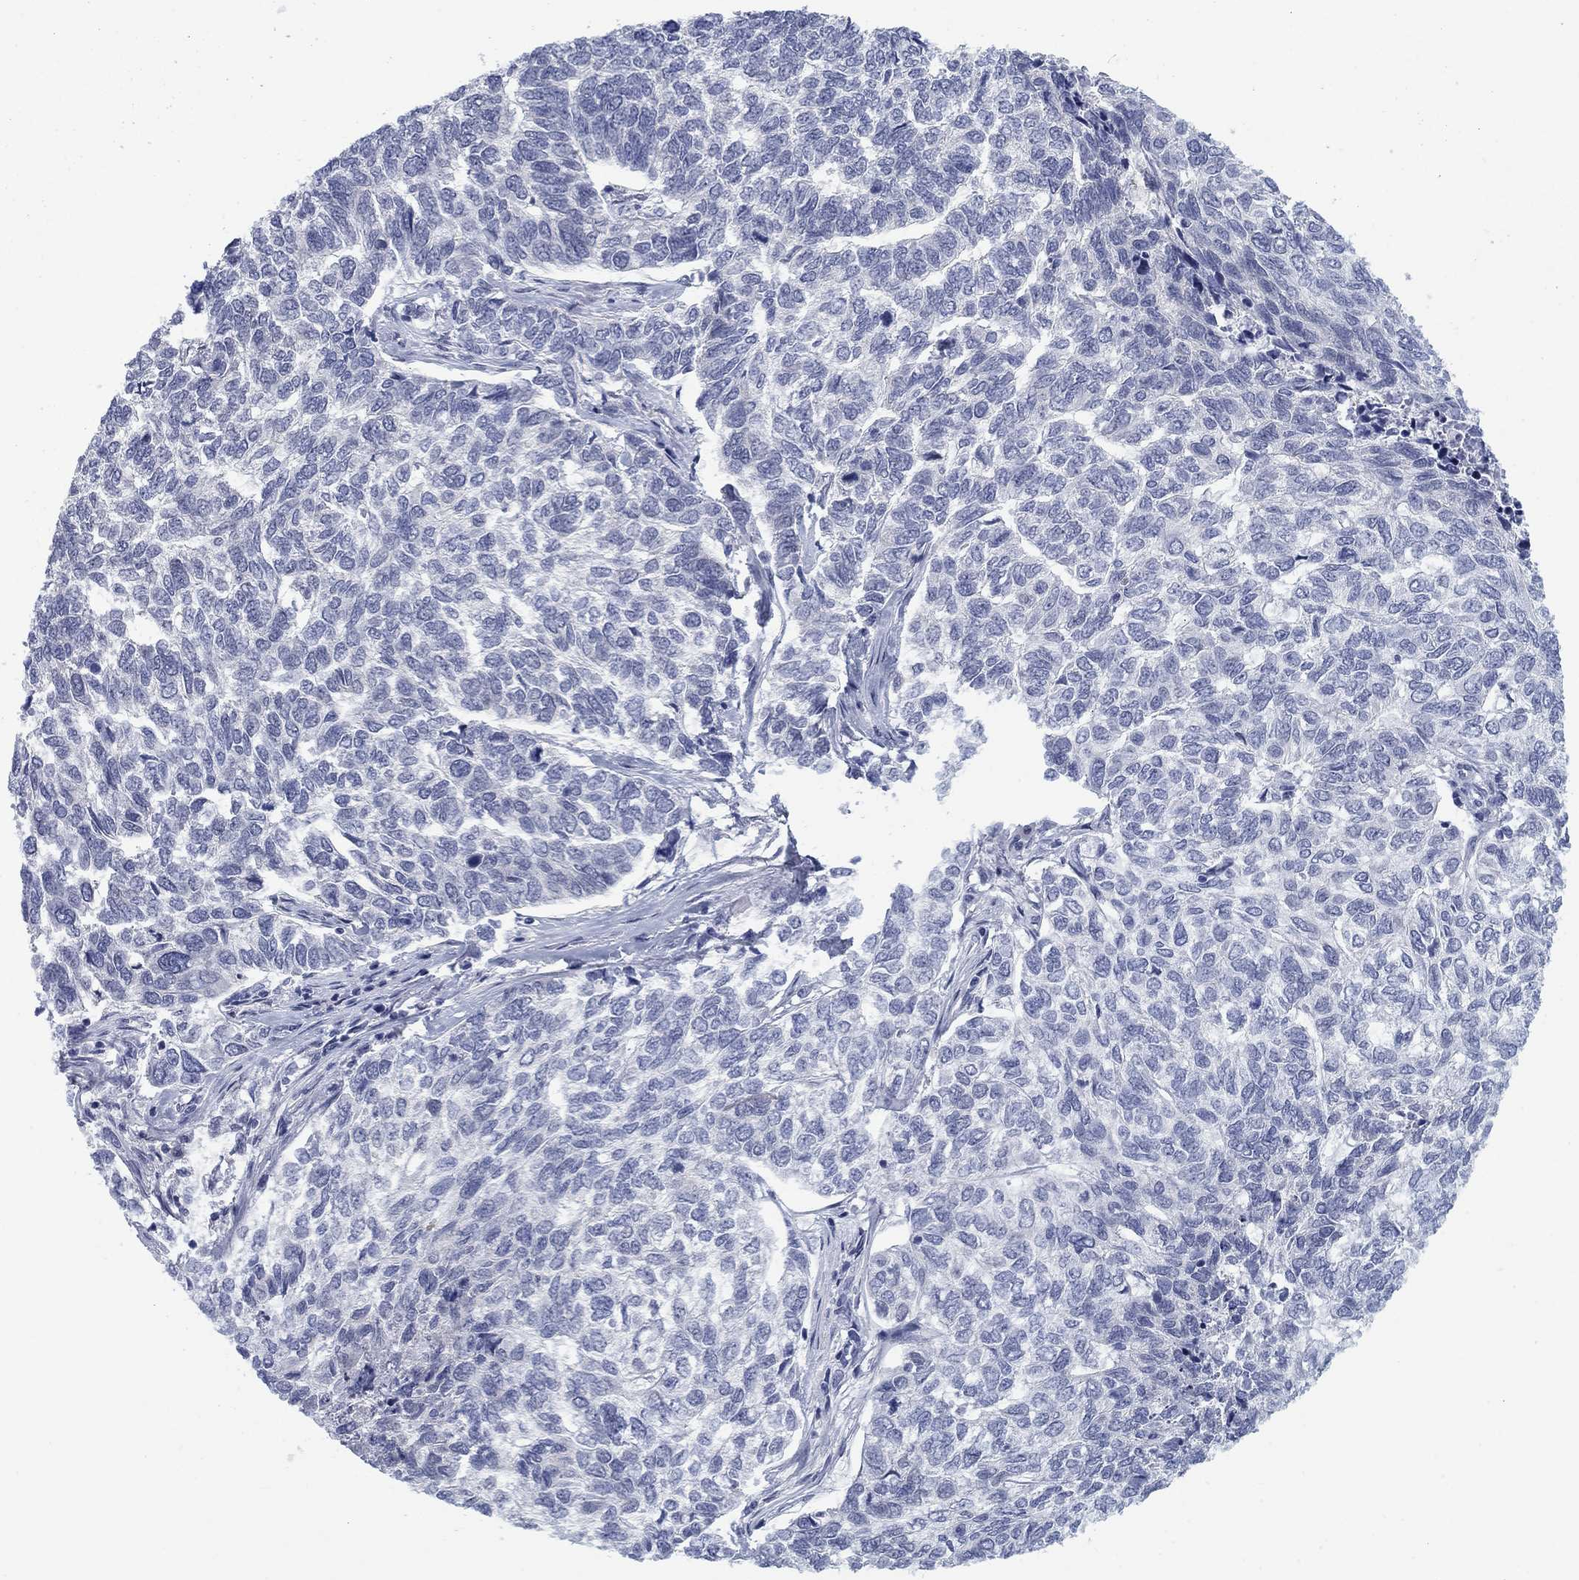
{"staining": {"intensity": "negative", "quantity": "none", "location": "none"}, "tissue": "skin cancer", "cell_type": "Tumor cells", "image_type": "cancer", "snomed": [{"axis": "morphology", "description": "Basal cell carcinoma"}, {"axis": "topography", "description": "Skin"}], "caption": "Human skin cancer stained for a protein using IHC reveals no positivity in tumor cells.", "gene": "DNAL1", "patient": {"sex": "female", "age": 65}}